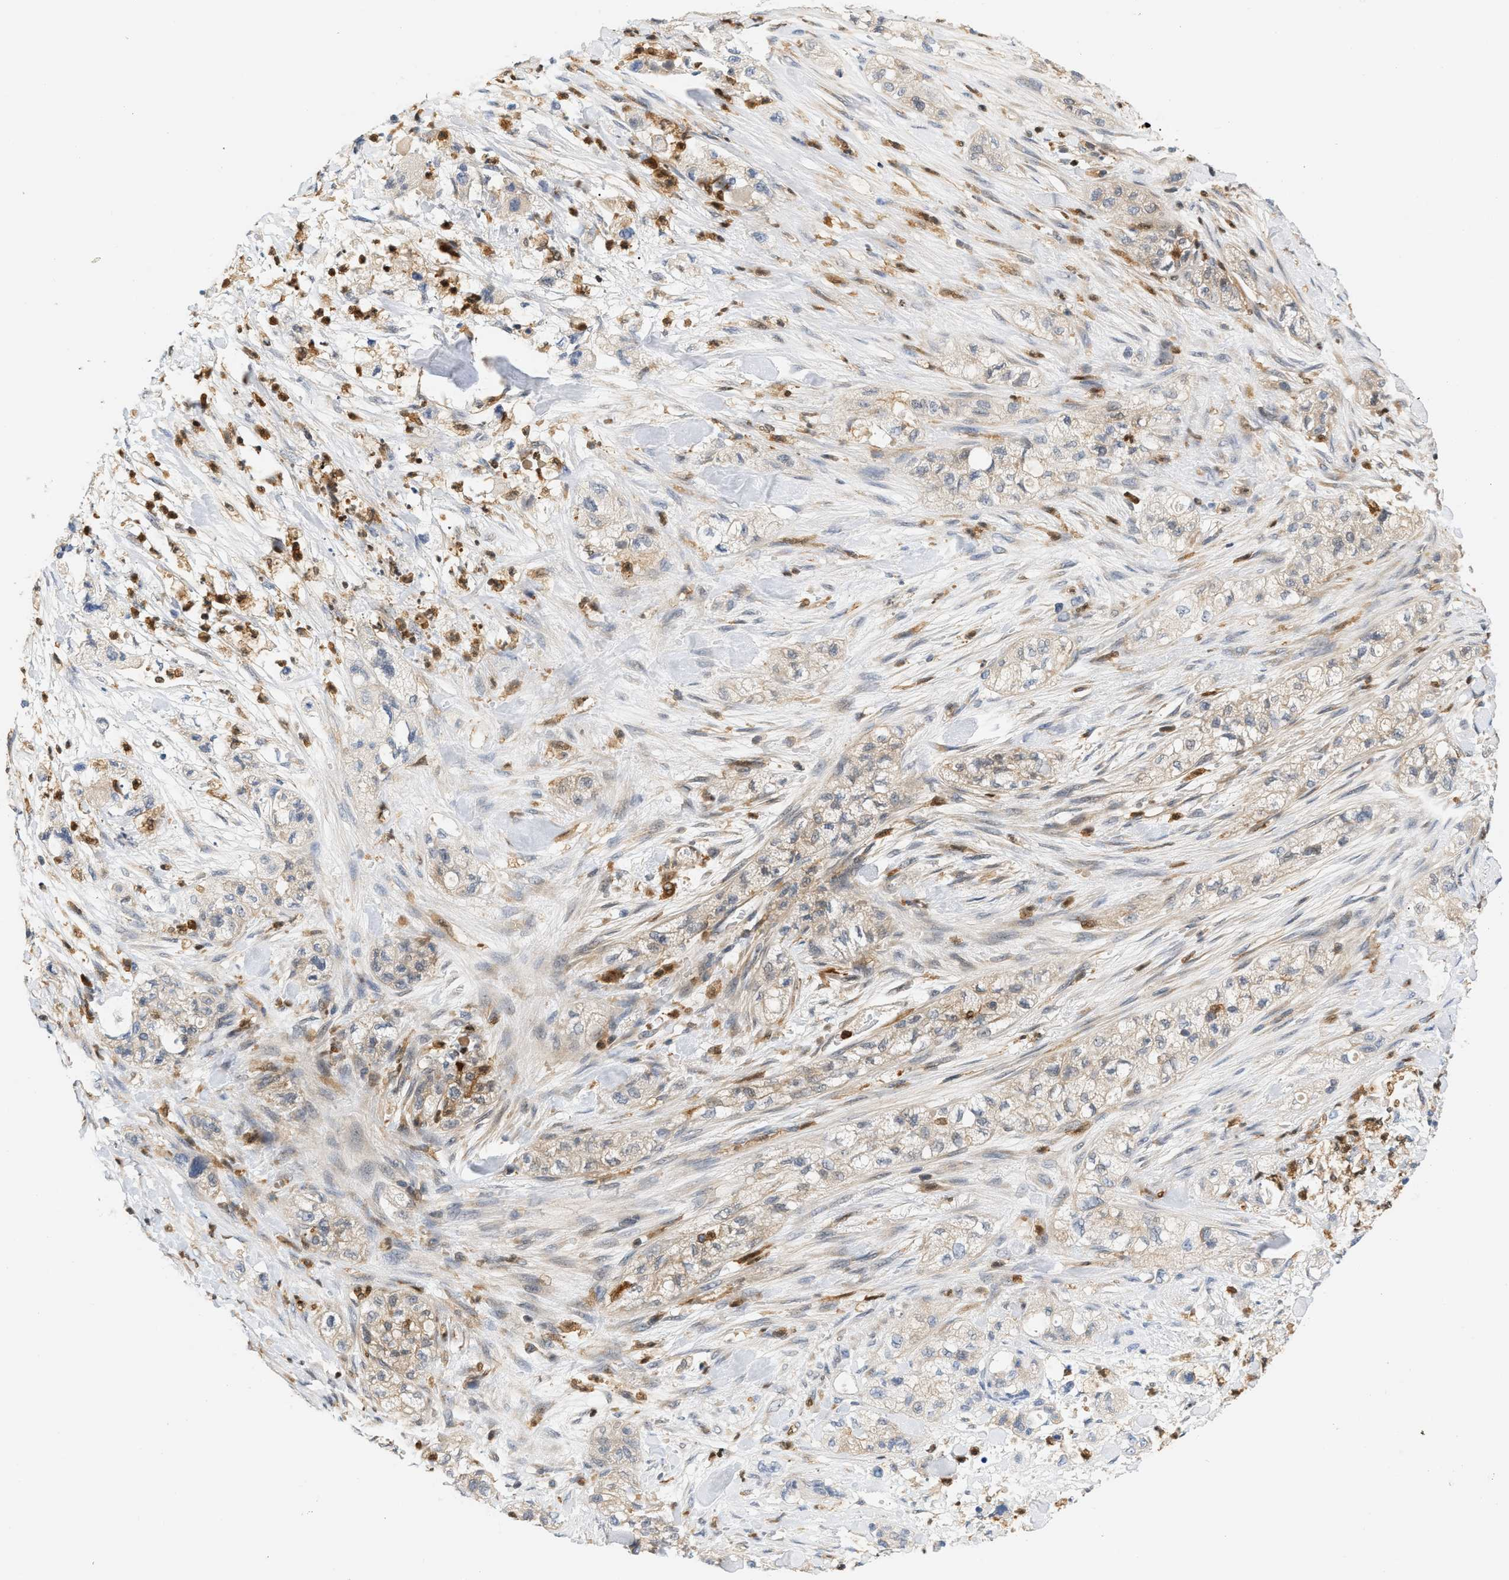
{"staining": {"intensity": "weak", "quantity": "<25%", "location": "cytoplasmic/membranous"}, "tissue": "pancreatic cancer", "cell_type": "Tumor cells", "image_type": "cancer", "snomed": [{"axis": "morphology", "description": "Adenocarcinoma, NOS"}, {"axis": "topography", "description": "Pancreas"}], "caption": "Photomicrograph shows no protein expression in tumor cells of adenocarcinoma (pancreatic) tissue.", "gene": "PYCARD", "patient": {"sex": "female", "age": 78}}